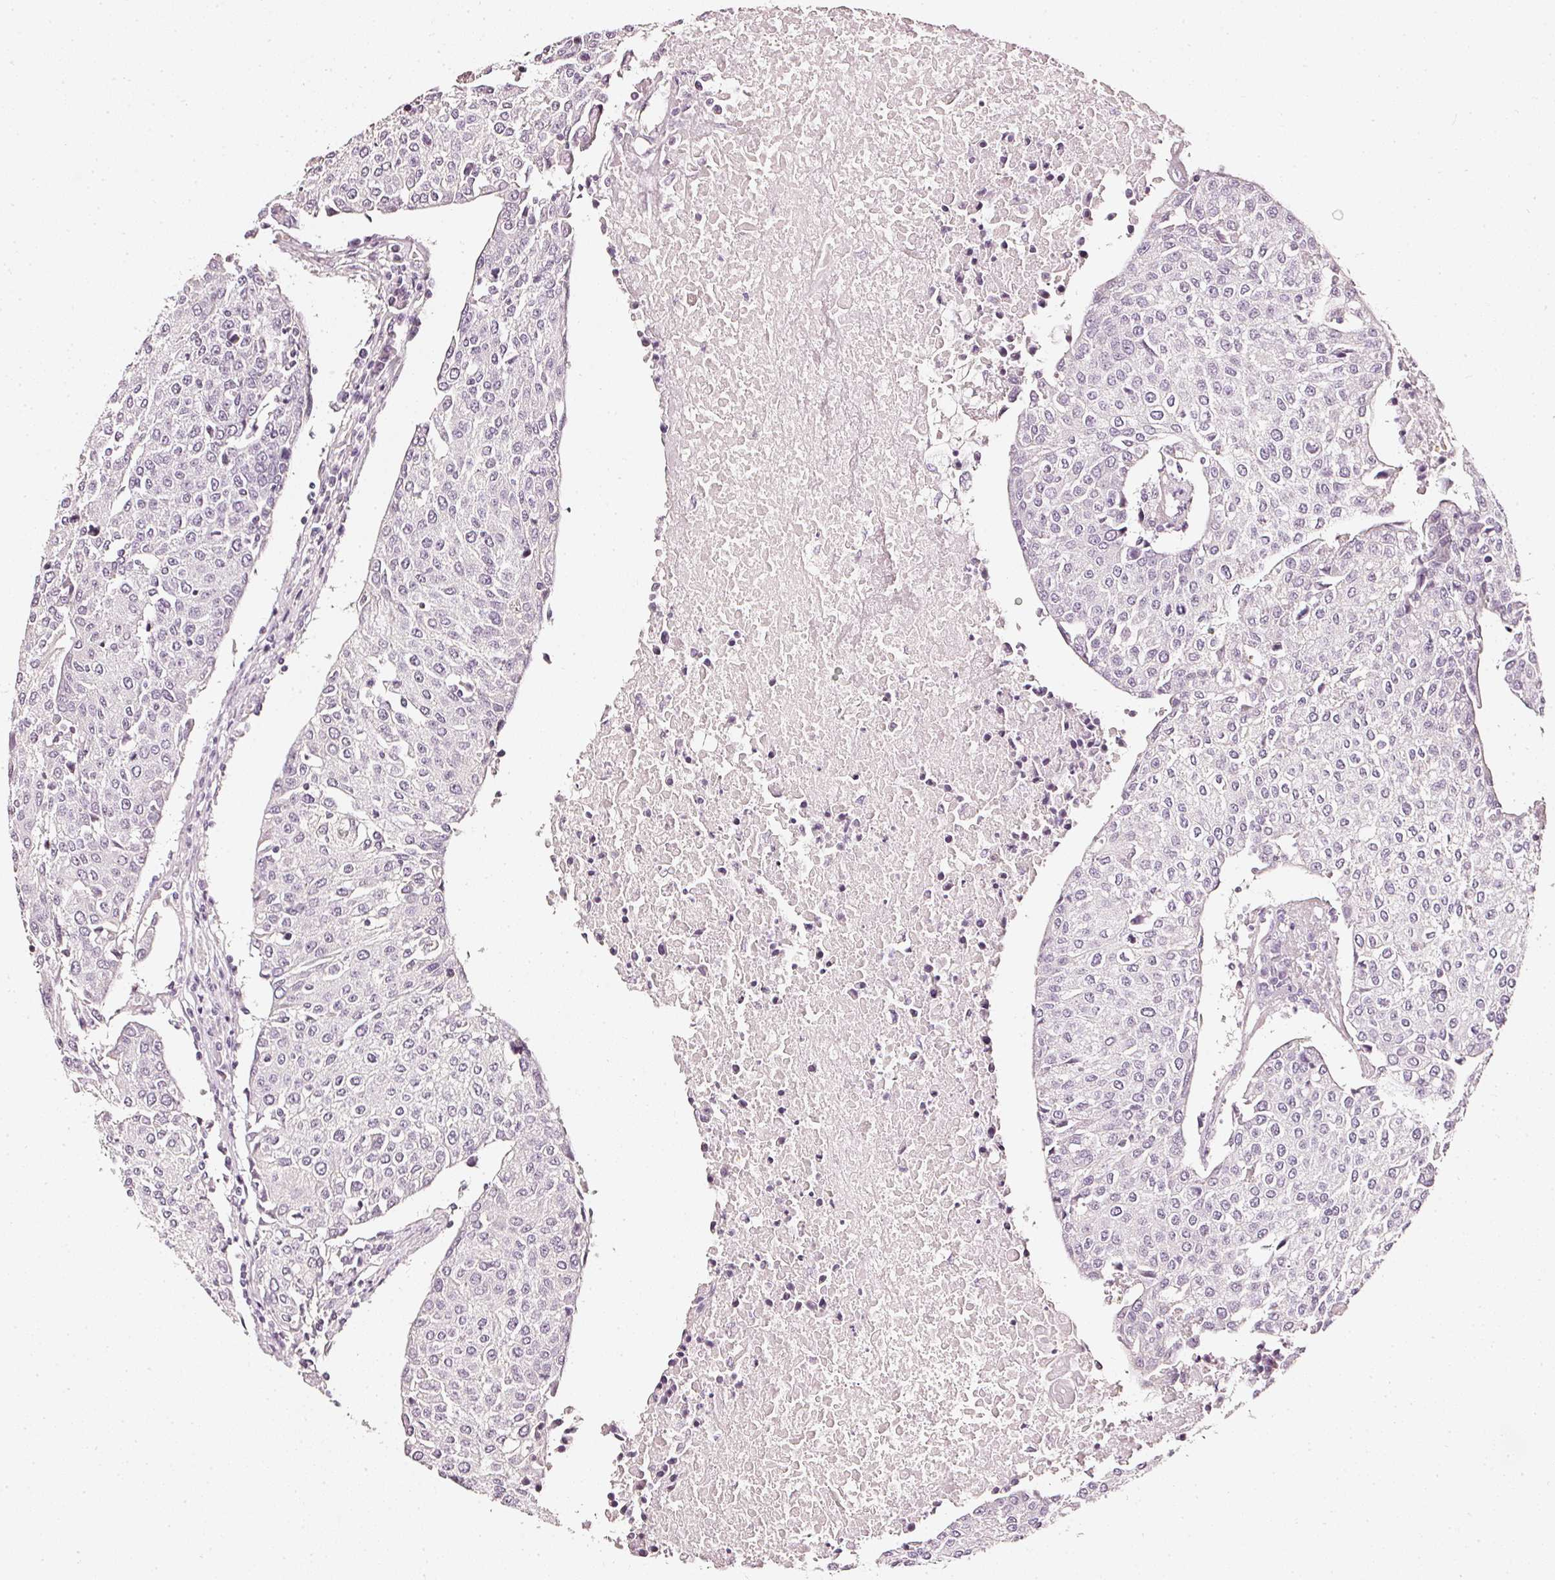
{"staining": {"intensity": "negative", "quantity": "none", "location": "none"}, "tissue": "urothelial cancer", "cell_type": "Tumor cells", "image_type": "cancer", "snomed": [{"axis": "morphology", "description": "Urothelial carcinoma, High grade"}, {"axis": "topography", "description": "Urinary bladder"}], "caption": "The photomicrograph exhibits no significant positivity in tumor cells of urothelial cancer. (Stains: DAB immunohistochemistry with hematoxylin counter stain, Microscopy: brightfield microscopy at high magnification).", "gene": "CNP", "patient": {"sex": "female", "age": 85}}